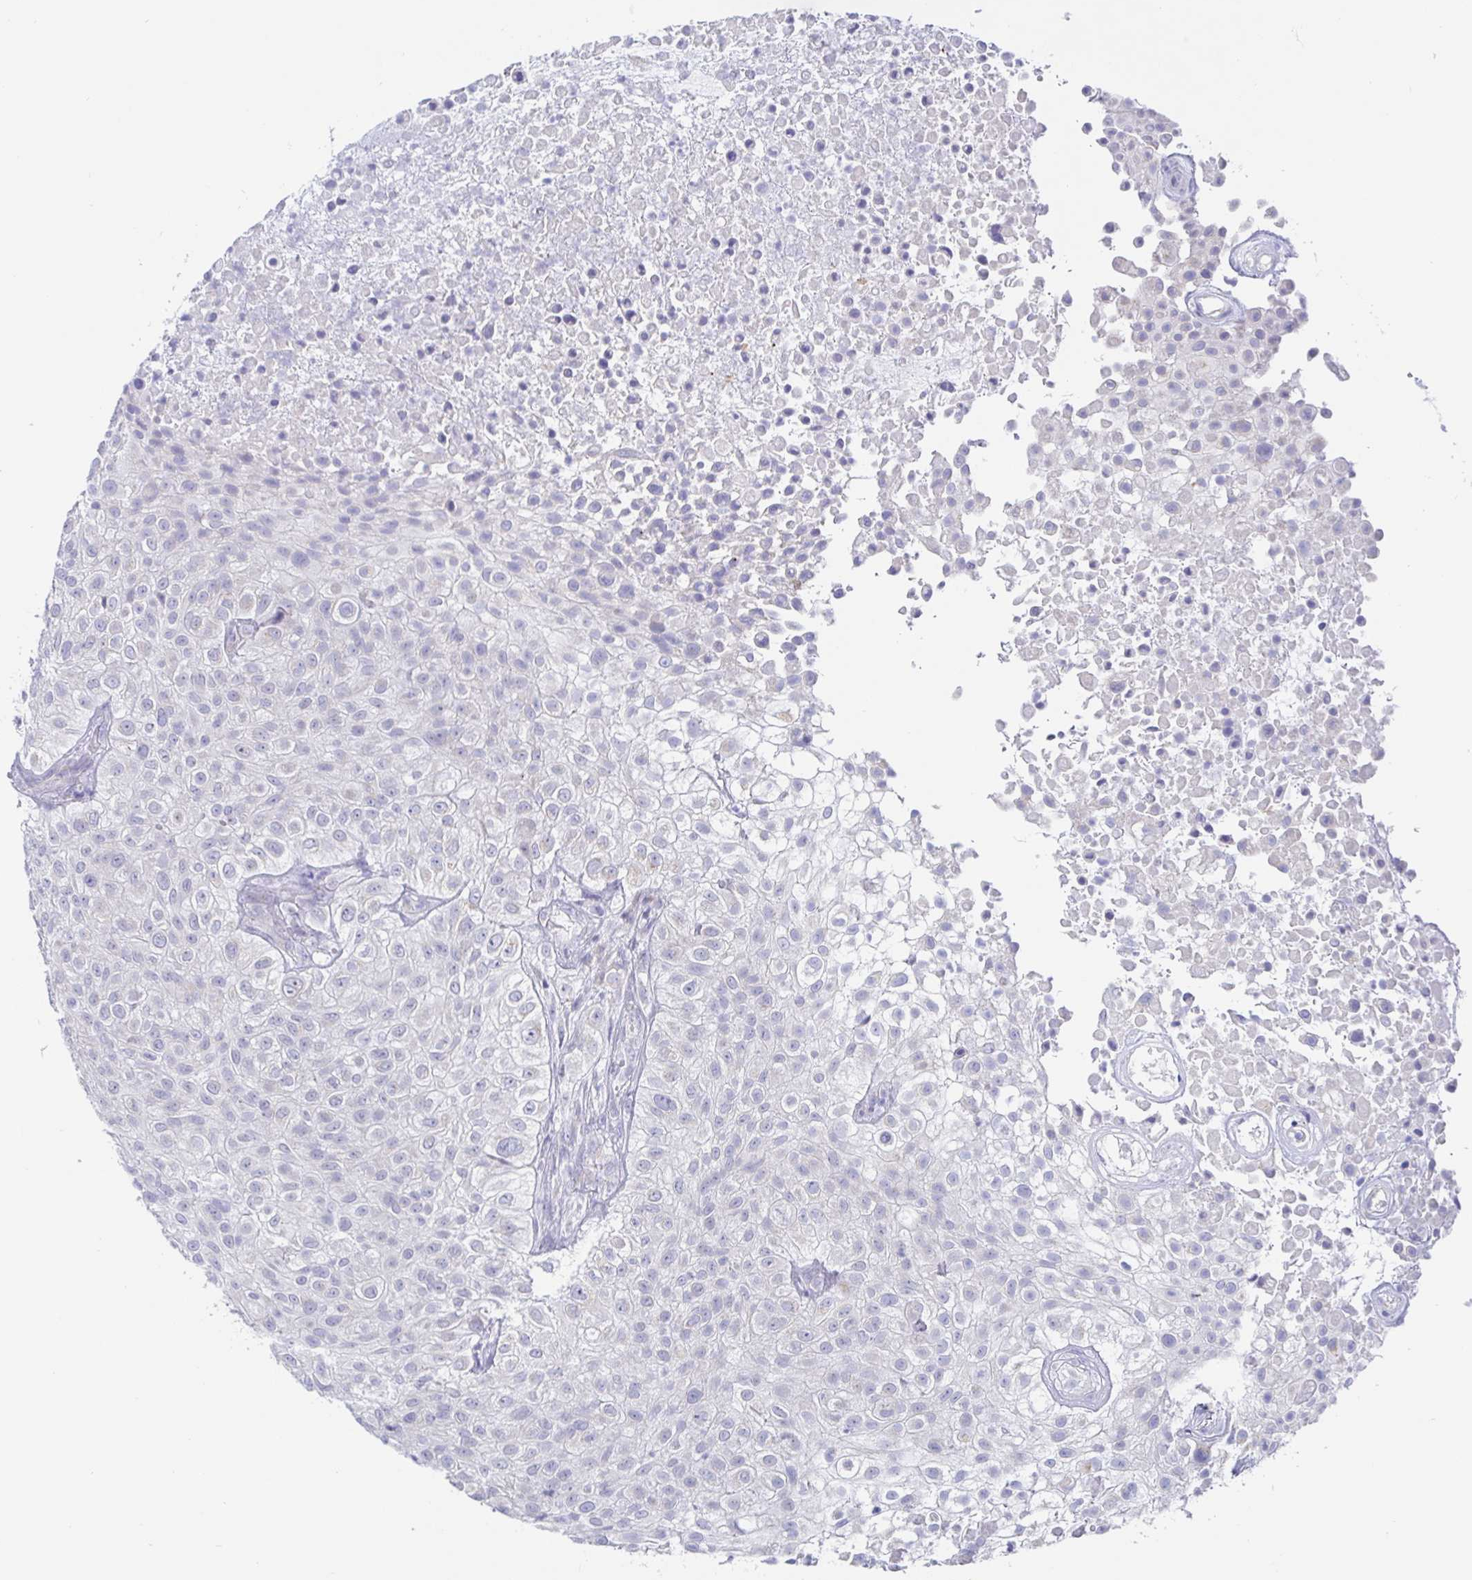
{"staining": {"intensity": "negative", "quantity": "none", "location": "none"}, "tissue": "urothelial cancer", "cell_type": "Tumor cells", "image_type": "cancer", "snomed": [{"axis": "morphology", "description": "Urothelial carcinoma, High grade"}, {"axis": "topography", "description": "Urinary bladder"}], "caption": "Tumor cells show no significant staining in urothelial cancer.", "gene": "SIAH3", "patient": {"sex": "male", "age": 56}}